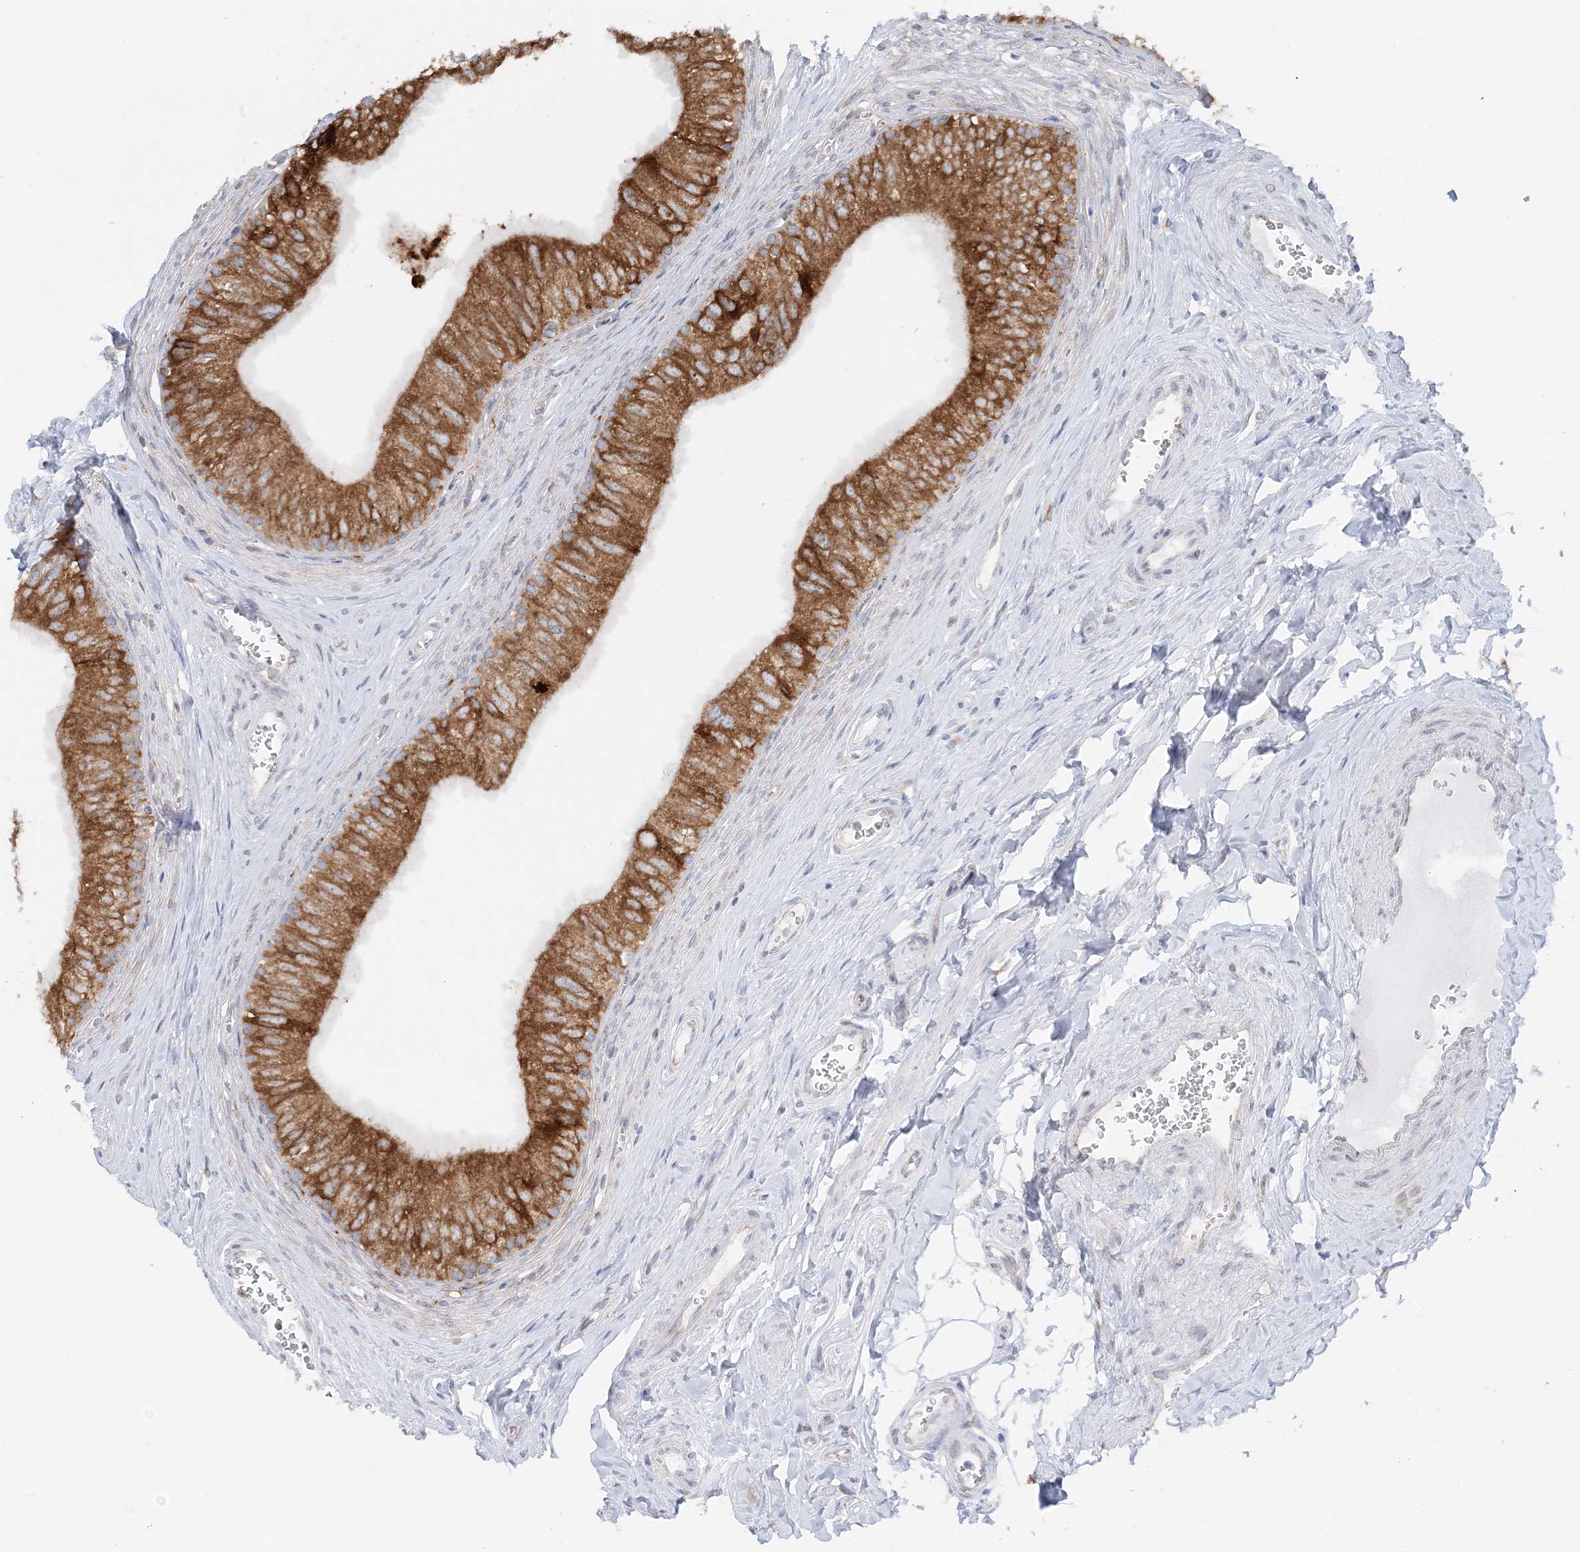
{"staining": {"intensity": "strong", "quantity": ">75%", "location": "cytoplasmic/membranous"}, "tissue": "epididymis", "cell_type": "Glandular cells", "image_type": "normal", "snomed": [{"axis": "morphology", "description": "Normal tissue, NOS"}, {"axis": "topography", "description": "Epididymis"}], "caption": "Immunohistochemistry (IHC) of normal epididymis reveals high levels of strong cytoplasmic/membranous expression in about >75% of glandular cells.", "gene": "TMED10", "patient": {"sex": "male", "age": 46}}